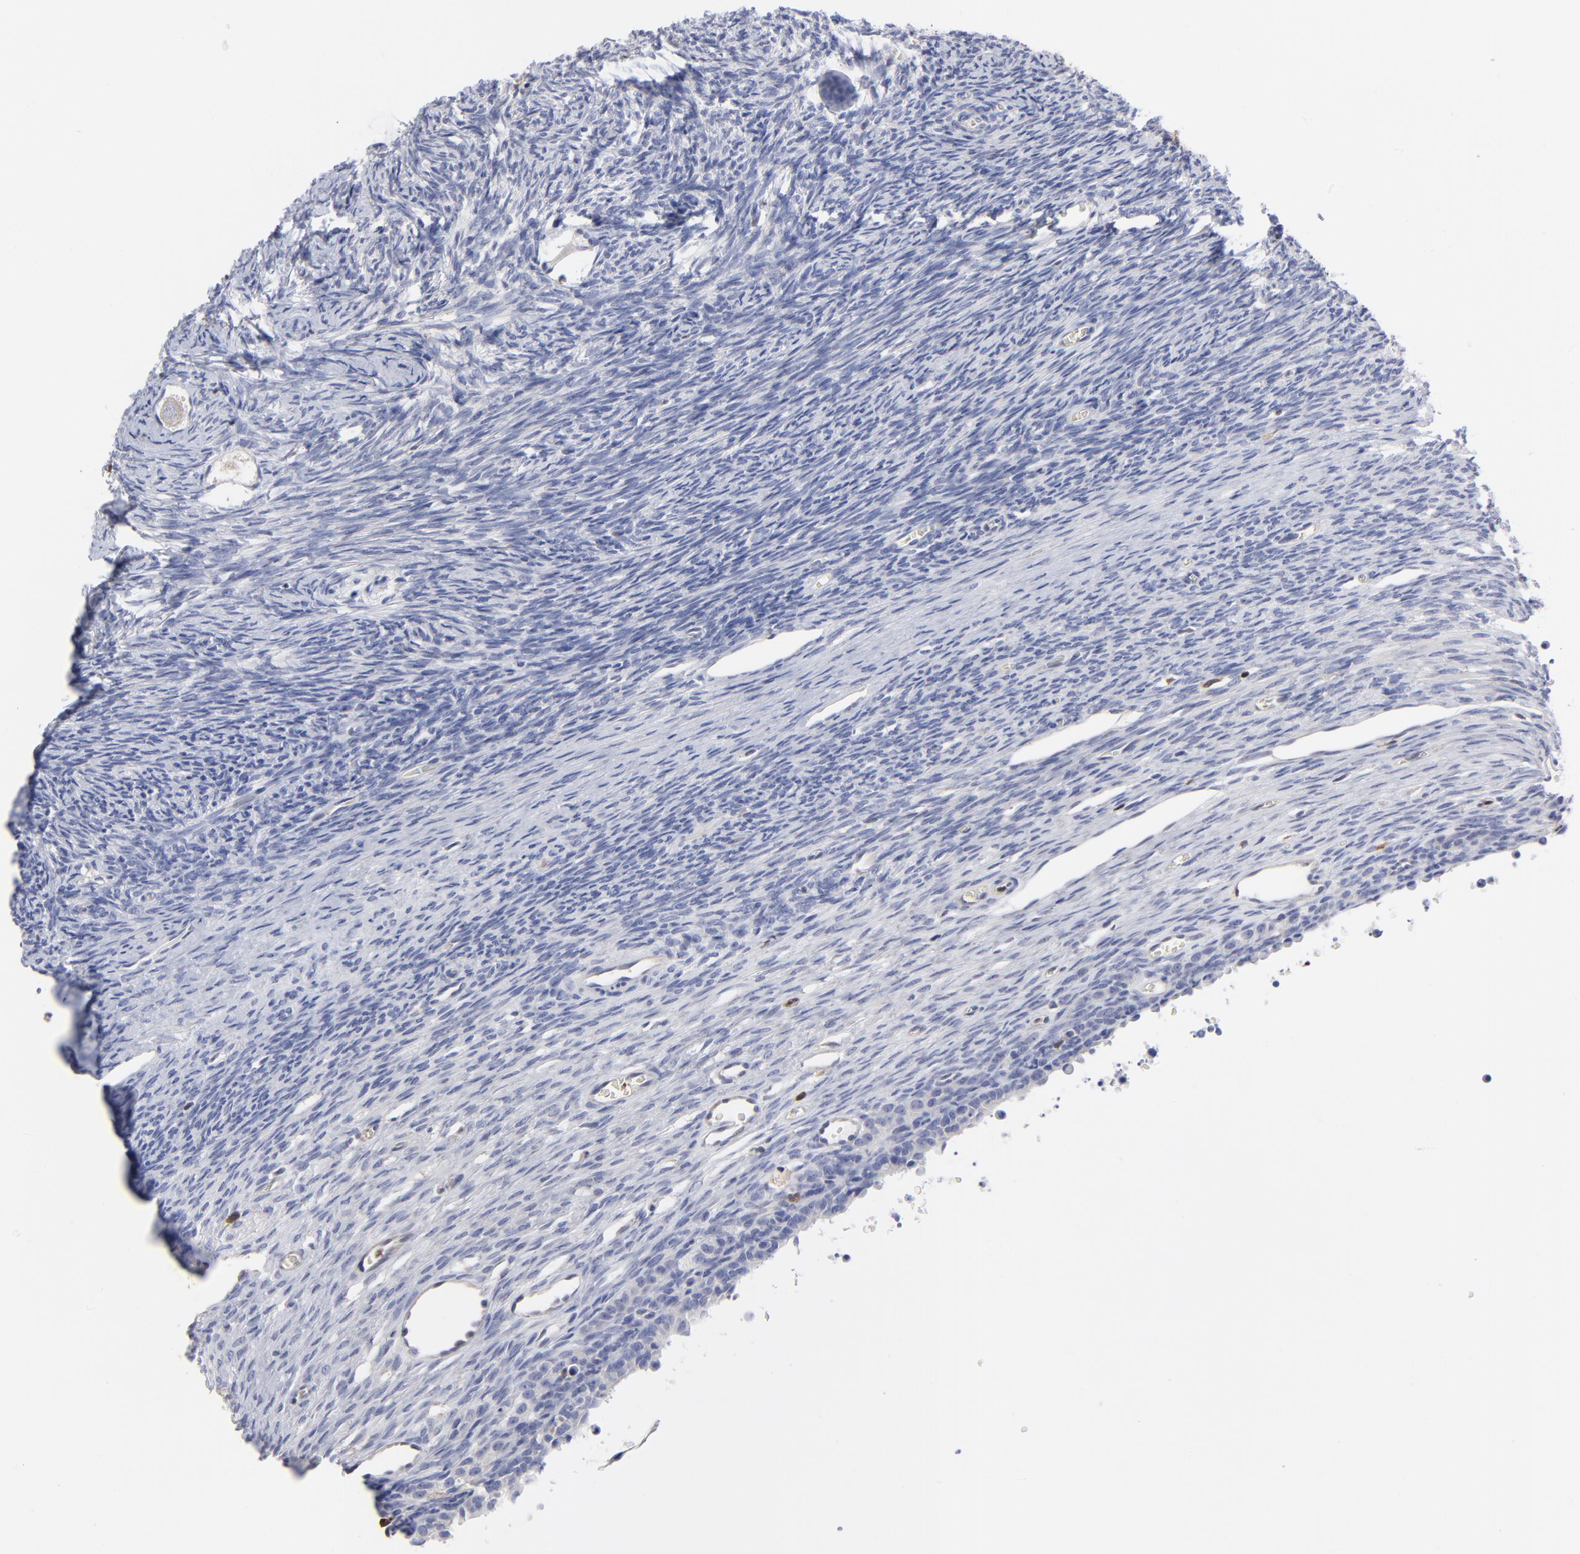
{"staining": {"intensity": "negative", "quantity": "none", "location": "none"}, "tissue": "ovary", "cell_type": "Follicle cells", "image_type": "normal", "snomed": [{"axis": "morphology", "description": "Normal tissue, NOS"}, {"axis": "topography", "description": "Ovary"}], "caption": "Histopathology image shows no significant protein expression in follicle cells of unremarkable ovary.", "gene": "TBXT", "patient": {"sex": "female", "age": 27}}